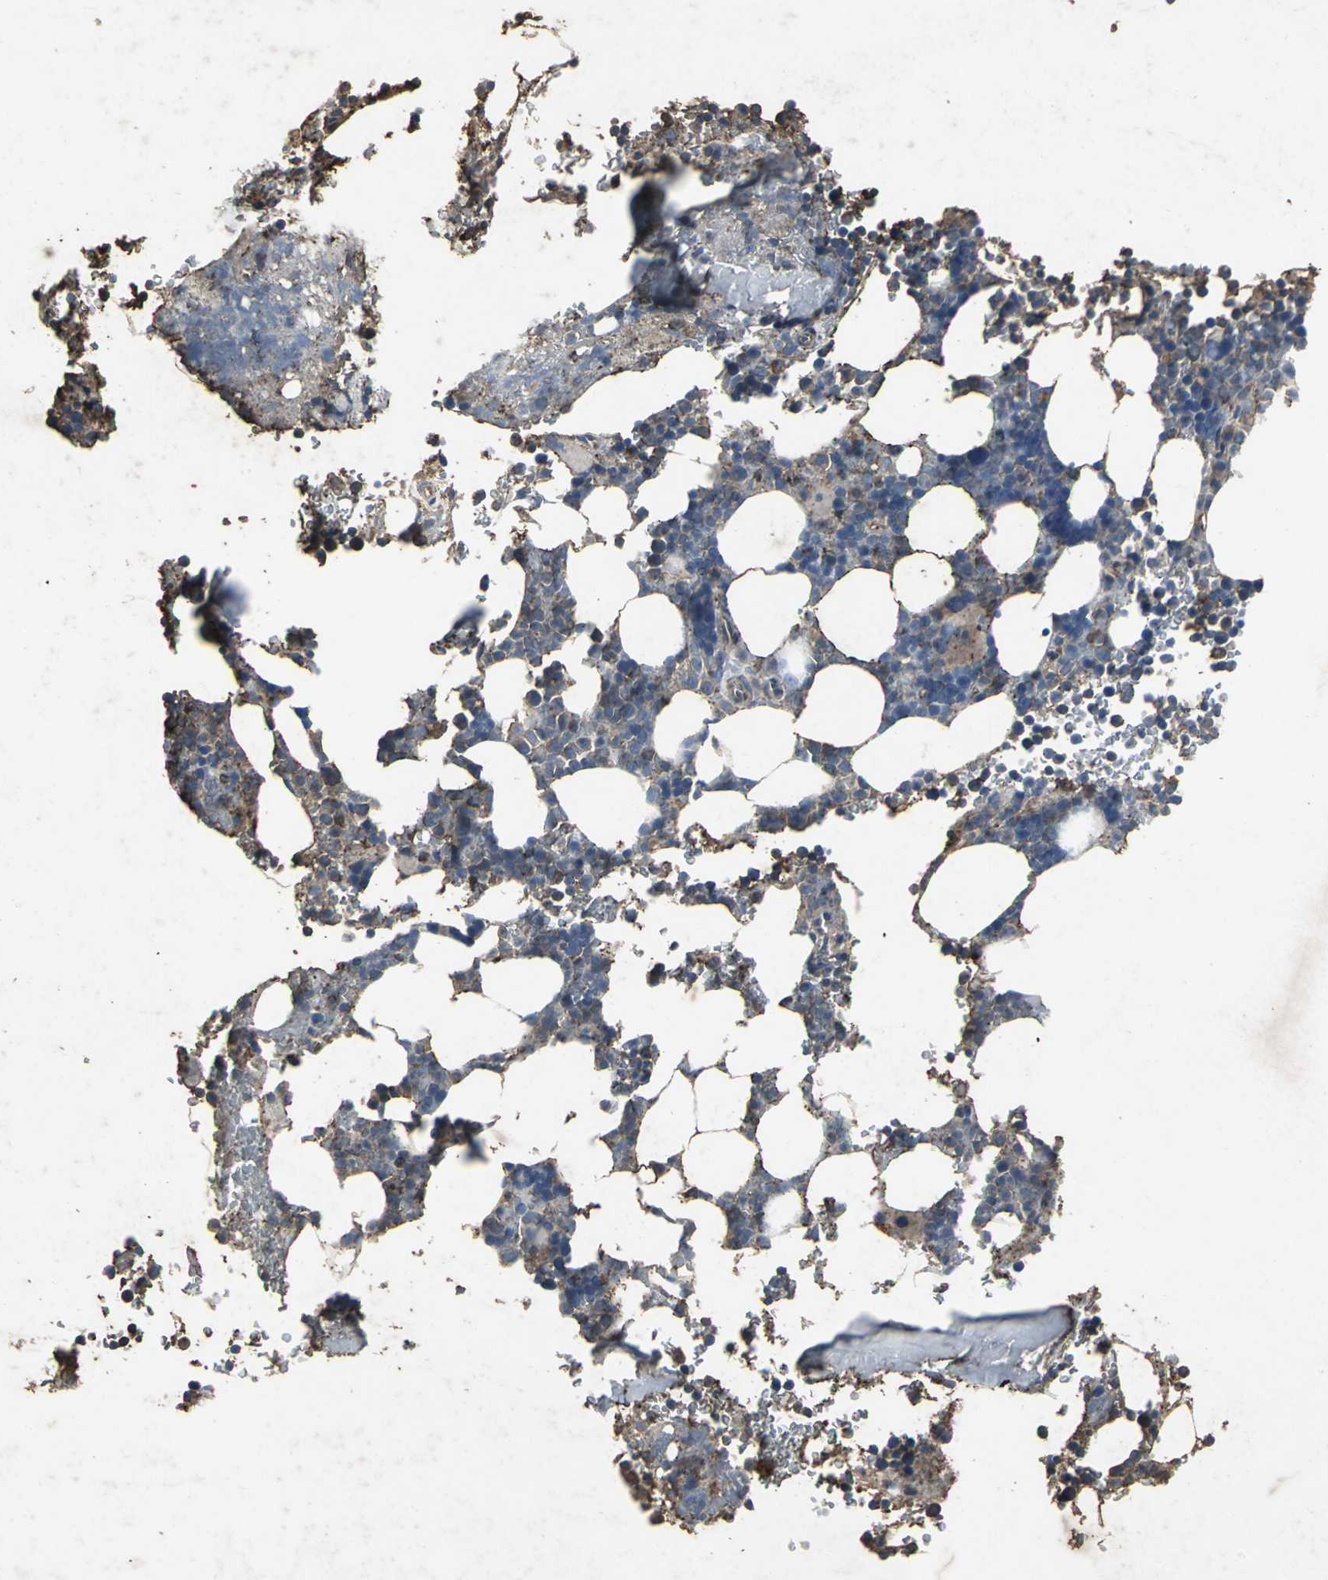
{"staining": {"intensity": "moderate", "quantity": "25%-75%", "location": "cytoplasmic/membranous"}, "tissue": "bone marrow", "cell_type": "Hematopoietic cells", "image_type": "normal", "snomed": [{"axis": "morphology", "description": "Normal tissue, NOS"}, {"axis": "topography", "description": "Bone marrow"}], "caption": "Protein staining of benign bone marrow displays moderate cytoplasmic/membranous positivity in approximately 25%-75% of hematopoietic cells. (IHC, brightfield microscopy, high magnification).", "gene": "CCR9", "patient": {"sex": "female", "age": 73}}